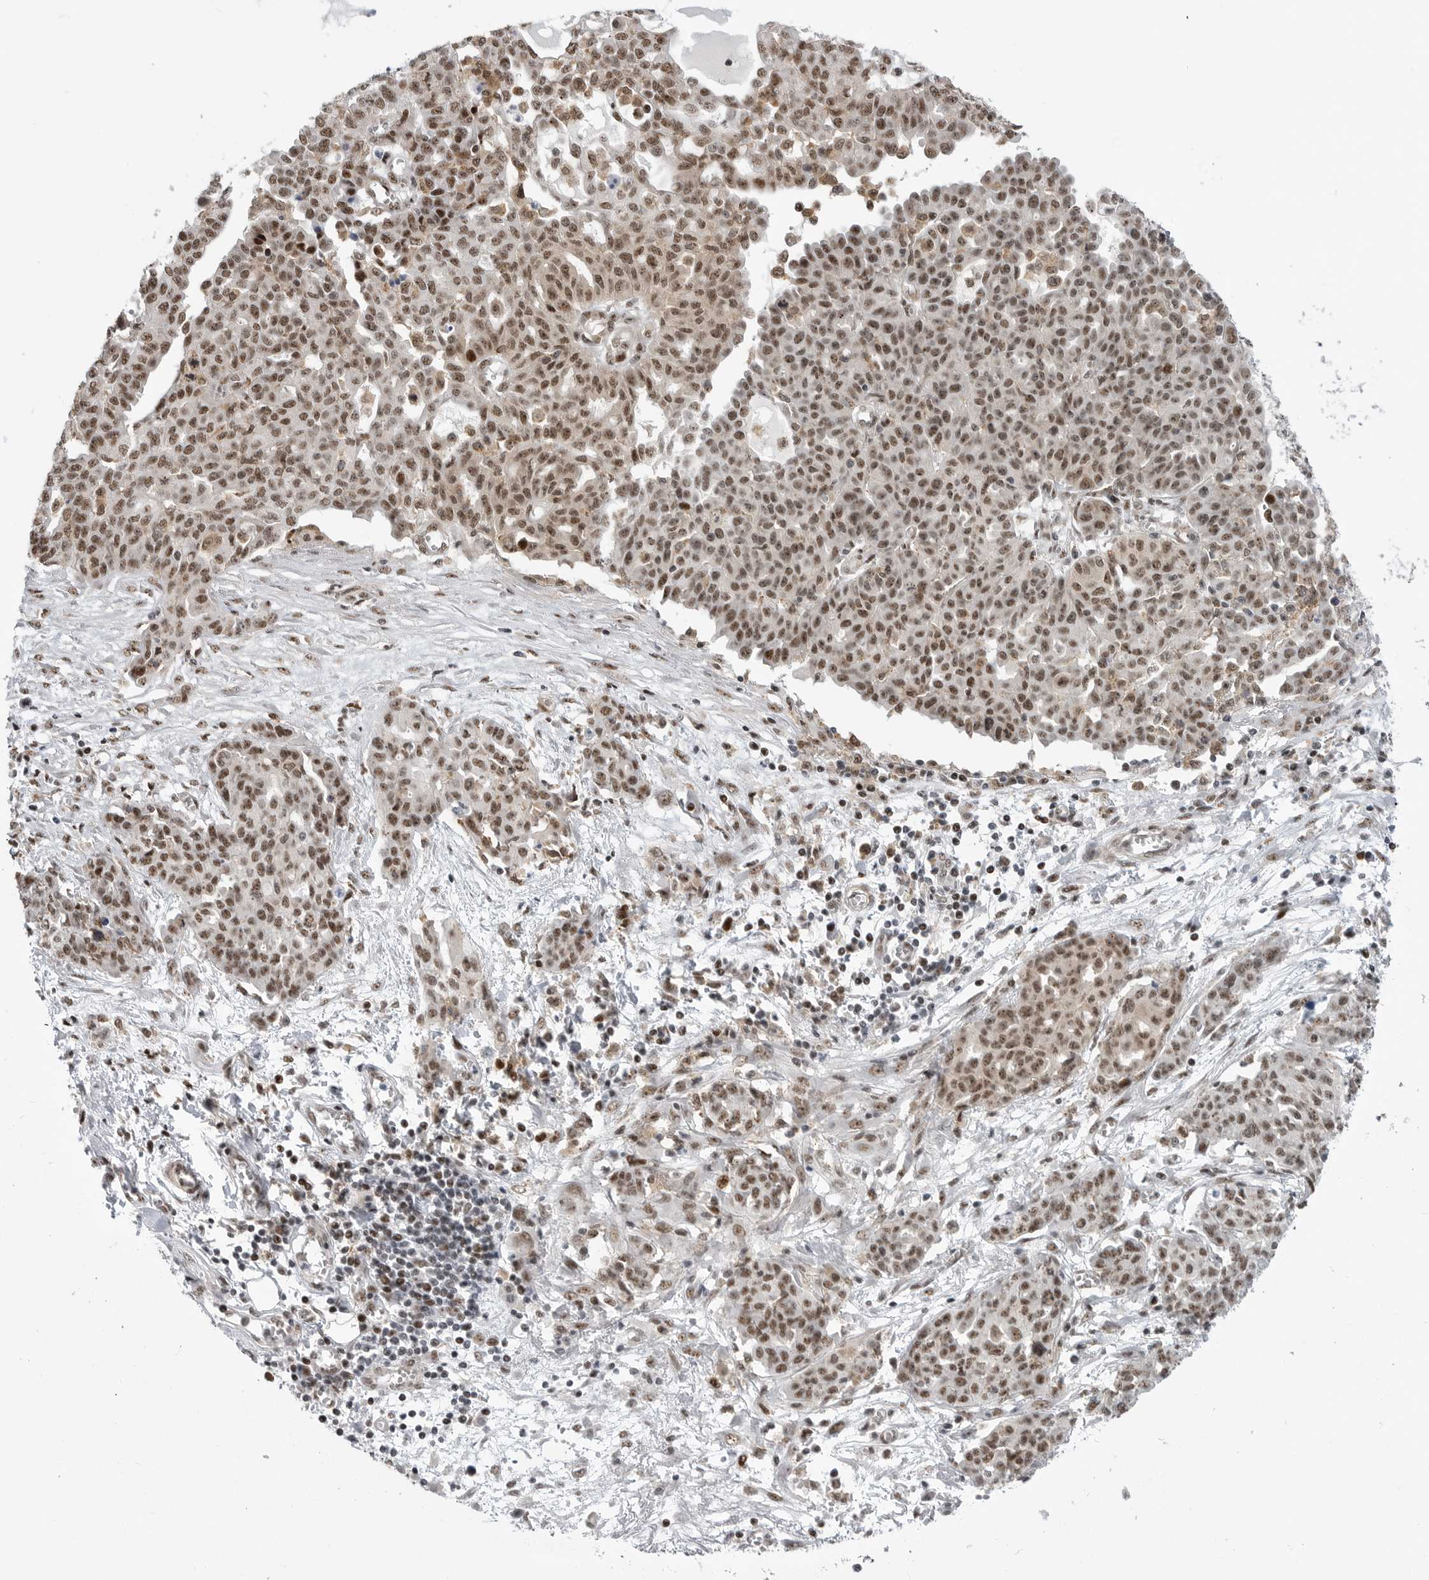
{"staining": {"intensity": "moderate", "quantity": ">75%", "location": "nuclear"}, "tissue": "ovarian cancer", "cell_type": "Tumor cells", "image_type": "cancer", "snomed": [{"axis": "morphology", "description": "Cystadenocarcinoma, serous, NOS"}, {"axis": "topography", "description": "Soft tissue"}, {"axis": "topography", "description": "Ovary"}], "caption": "There is medium levels of moderate nuclear positivity in tumor cells of ovarian serous cystadenocarcinoma, as demonstrated by immunohistochemical staining (brown color).", "gene": "GPATCH2", "patient": {"sex": "female", "age": 57}}